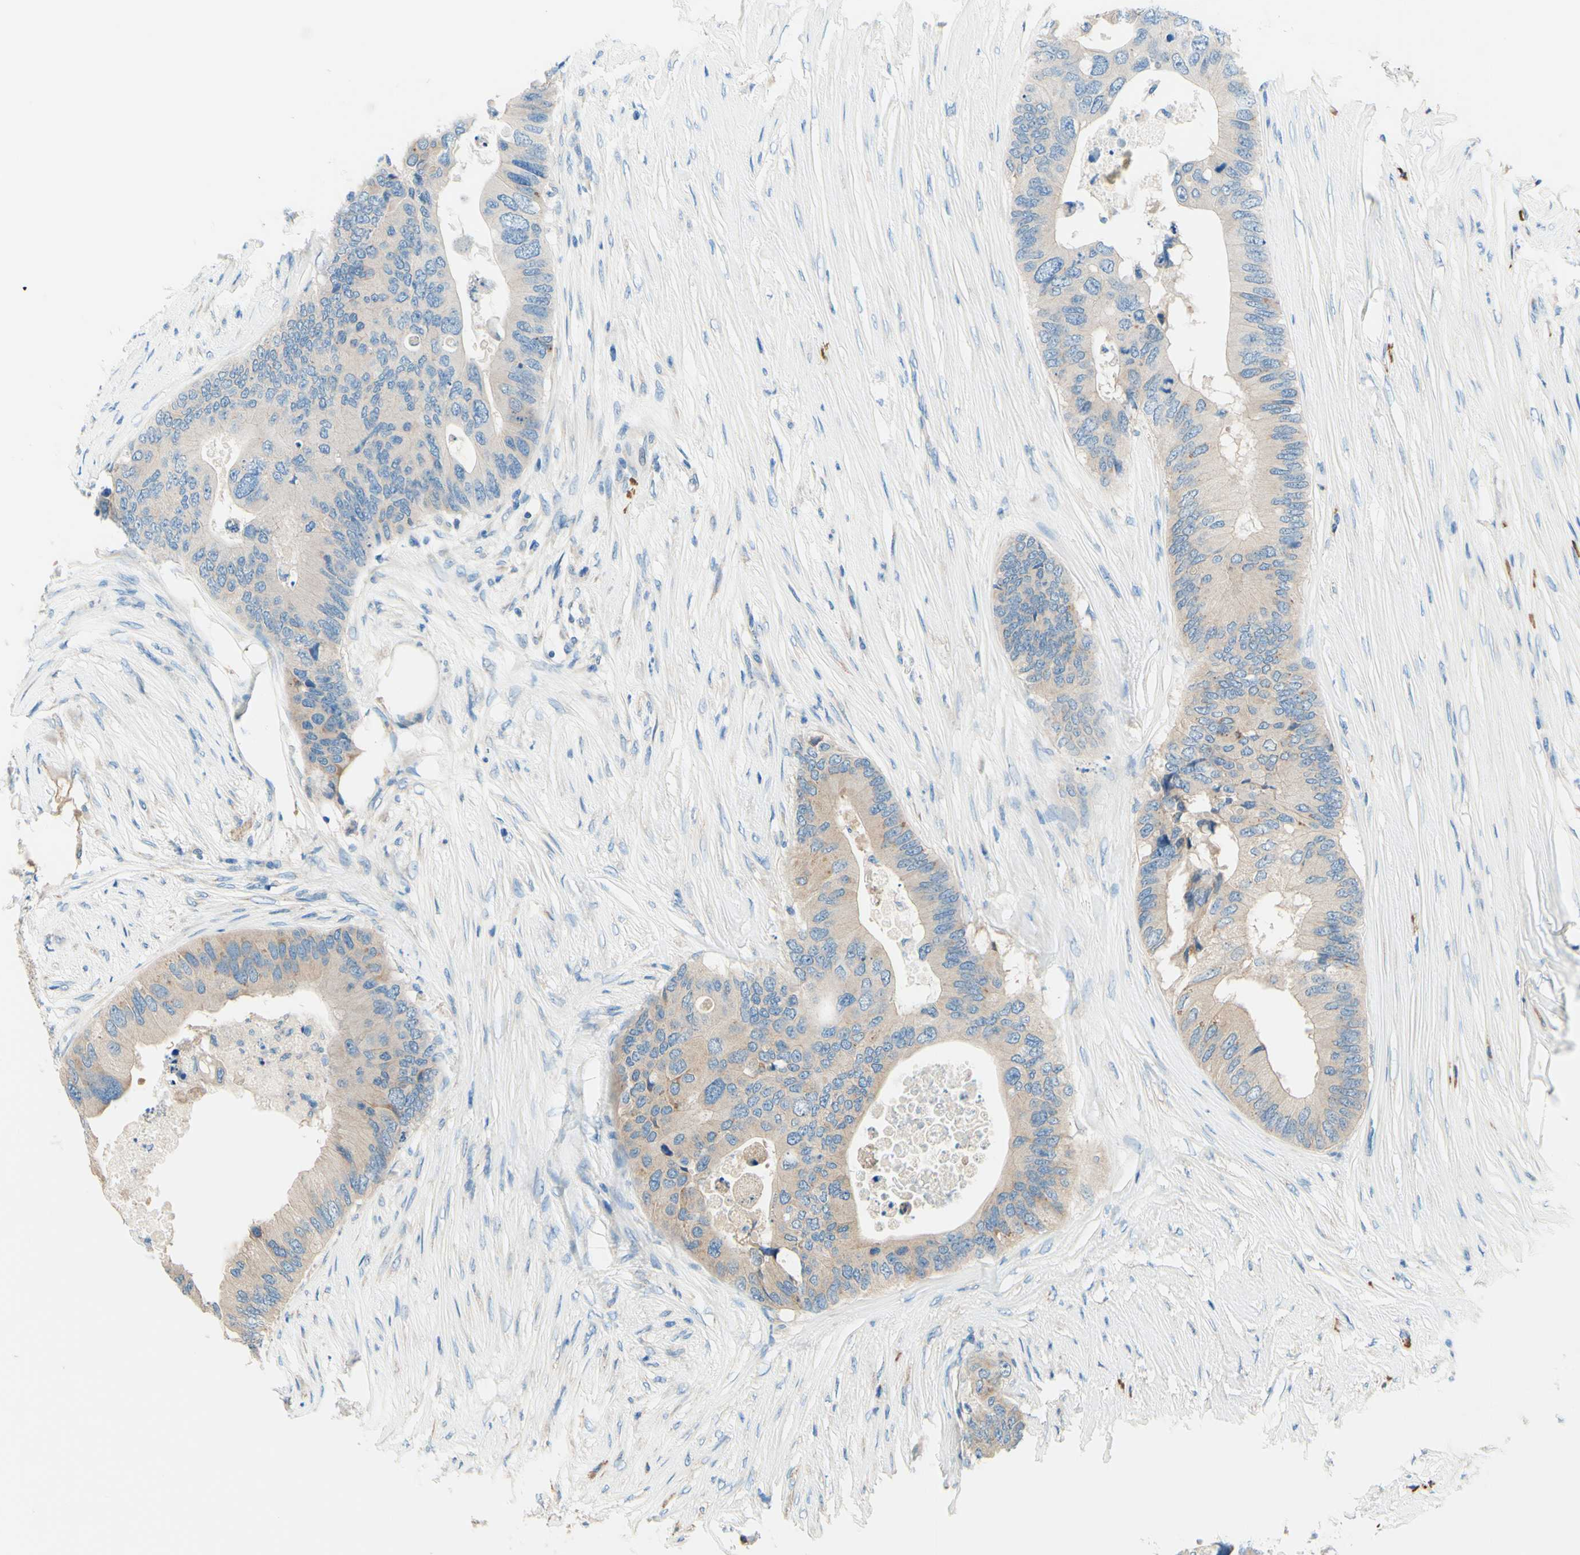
{"staining": {"intensity": "weak", "quantity": ">75%", "location": "cytoplasmic/membranous"}, "tissue": "colorectal cancer", "cell_type": "Tumor cells", "image_type": "cancer", "snomed": [{"axis": "morphology", "description": "Adenocarcinoma, NOS"}, {"axis": "topography", "description": "Colon"}], "caption": "Human adenocarcinoma (colorectal) stained for a protein (brown) reveals weak cytoplasmic/membranous positive staining in approximately >75% of tumor cells.", "gene": "PASD1", "patient": {"sex": "male", "age": 71}}